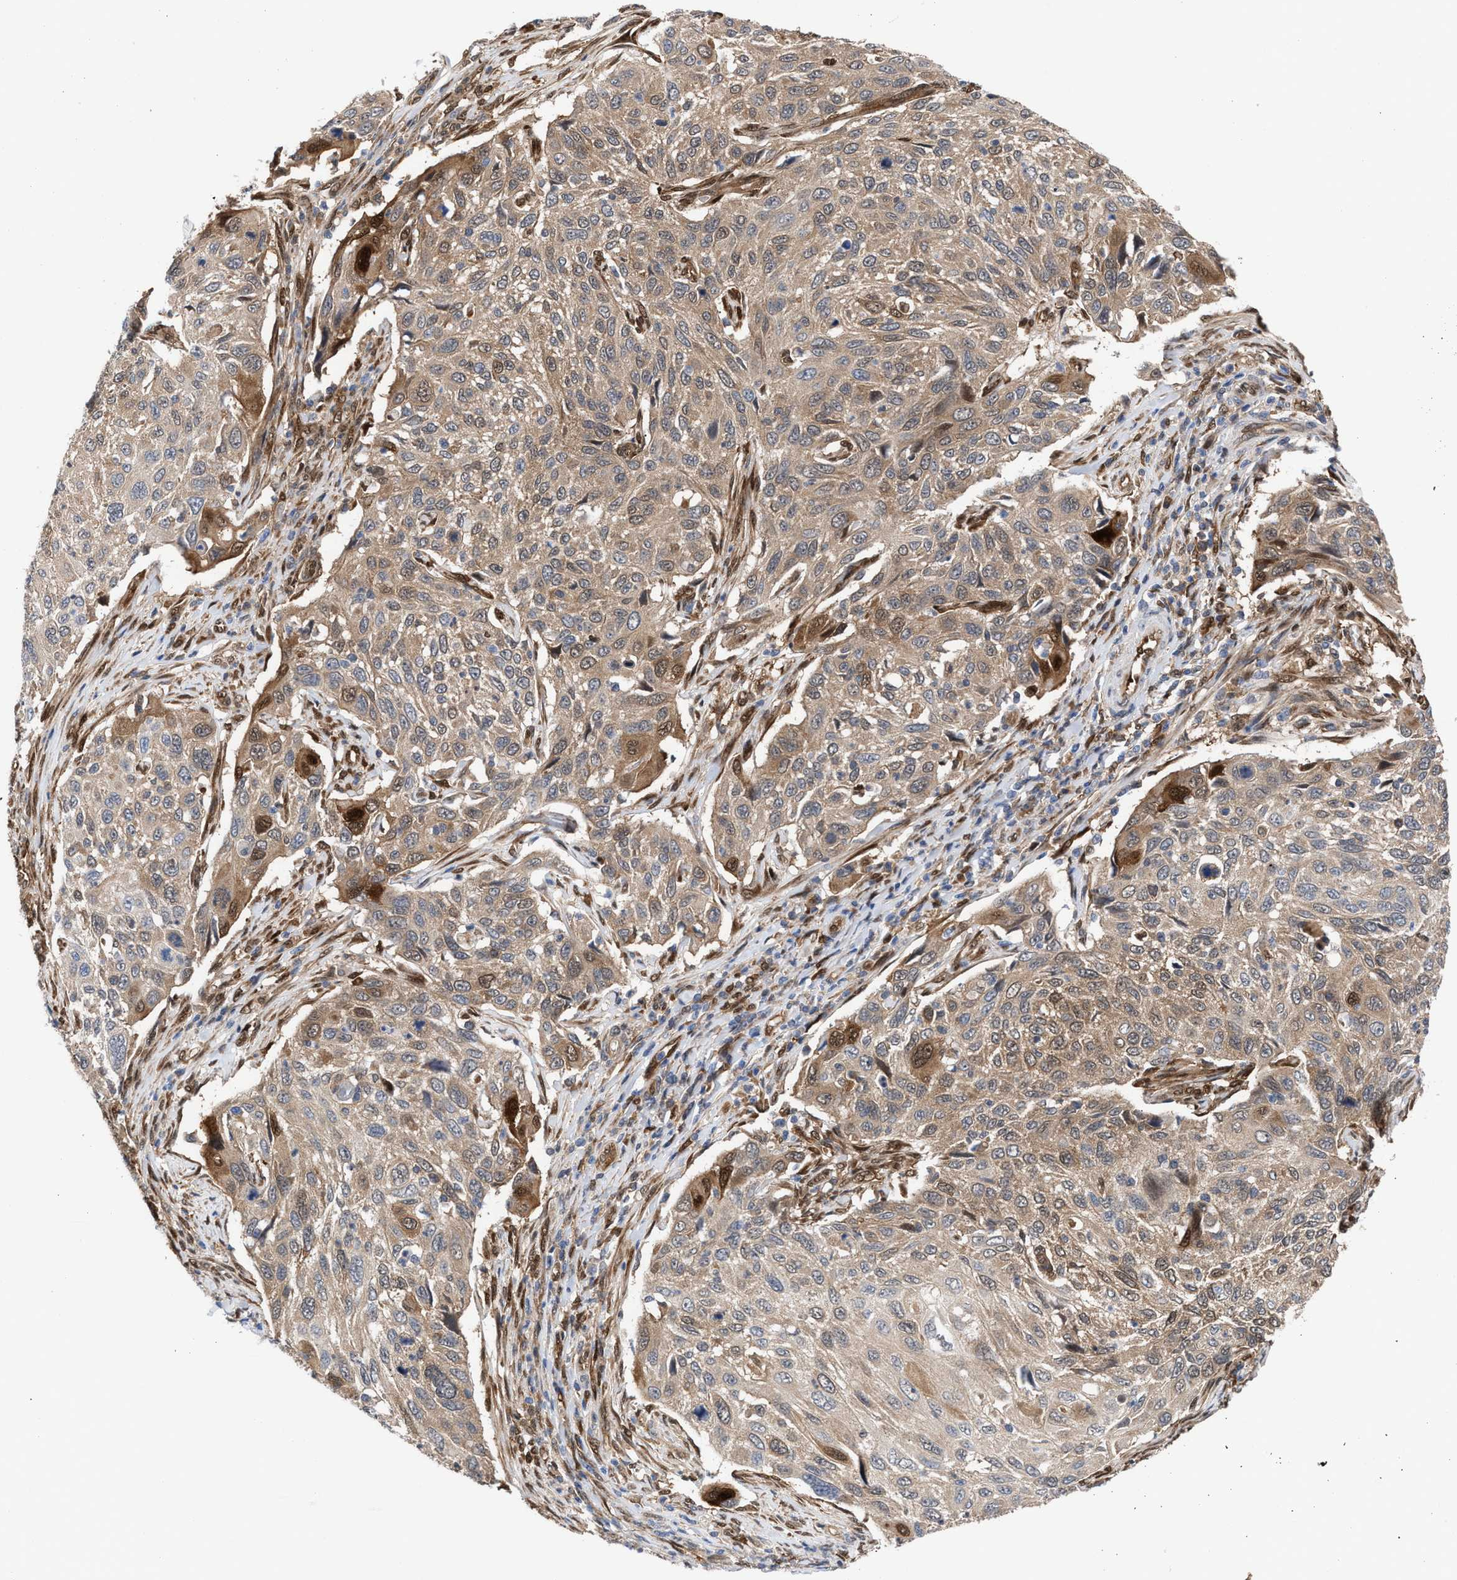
{"staining": {"intensity": "weak", "quantity": ">75%", "location": "cytoplasmic/membranous"}, "tissue": "cervical cancer", "cell_type": "Tumor cells", "image_type": "cancer", "snomed": [{"axis": "morphology", "description": "Squamous cell carcinoma, NOS"}, {"axis": "topography", "description": "Cervix"}], "caption": "Cervical squamous cell carcinoma was stained to show a protein in brown. There is low levels of weak cytoplasmic/membranous staining in about >75% of tumor cells.", "gene": "TP53I3", "patient": {"sex": "female", "age": 70}}